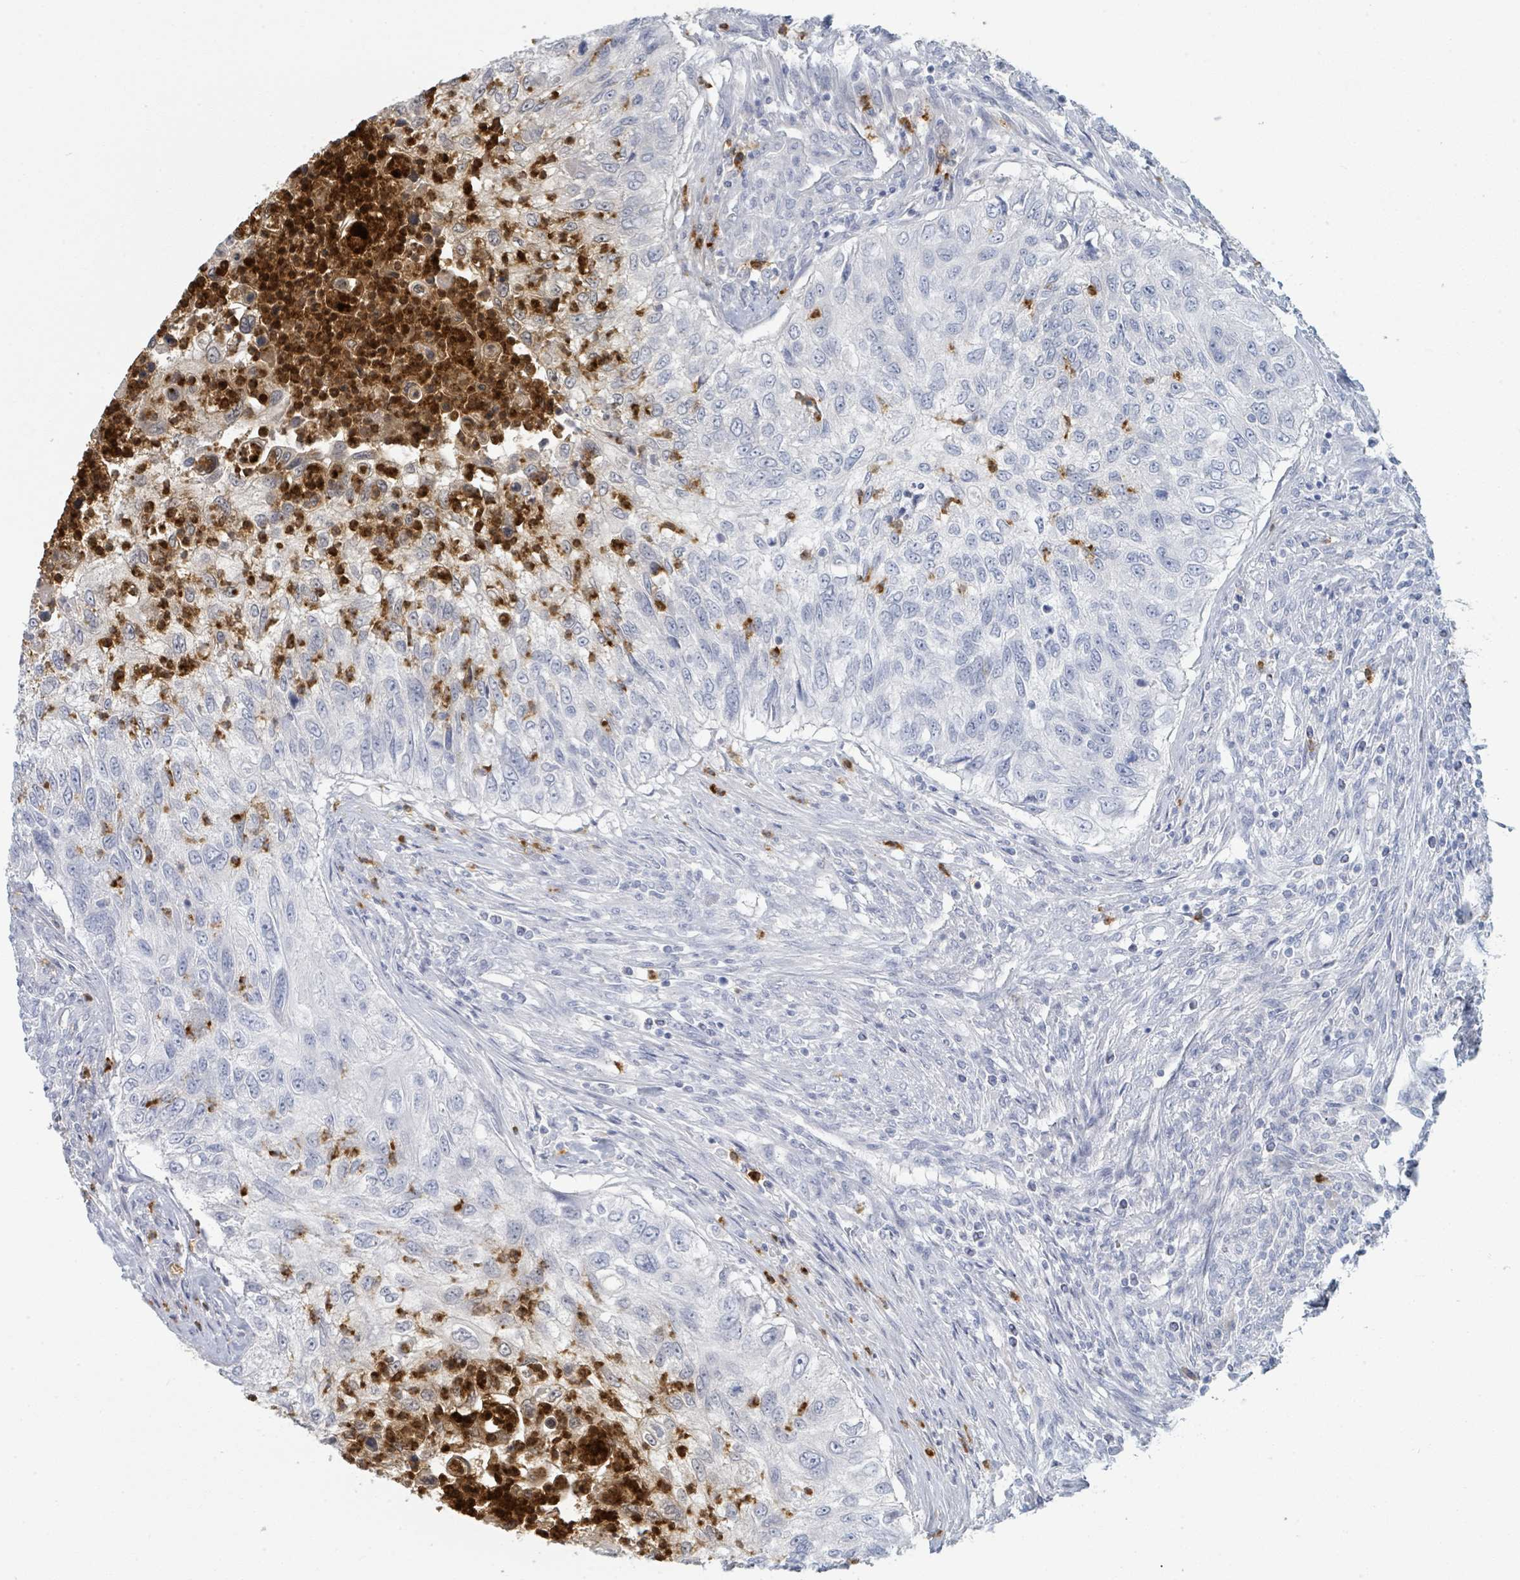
{"staining": {"intensity": "negative", "quantity": "none", "location": "none"}, "tissue": "urothelial cancer", "cell_type": "Tumor cells", "image_type": "cancer", "snomed": [{"axis": "morphology", "description": "Urothelial carcinoma, High grade"}, {"axis": "topography", "description": "Urinary bladder"}], "caption": "Tumor cells show no significant expression in high-grade urothelial carcinoma.", "gene": "DEFA4", "patient": {"sex": "female", "age": 60}}